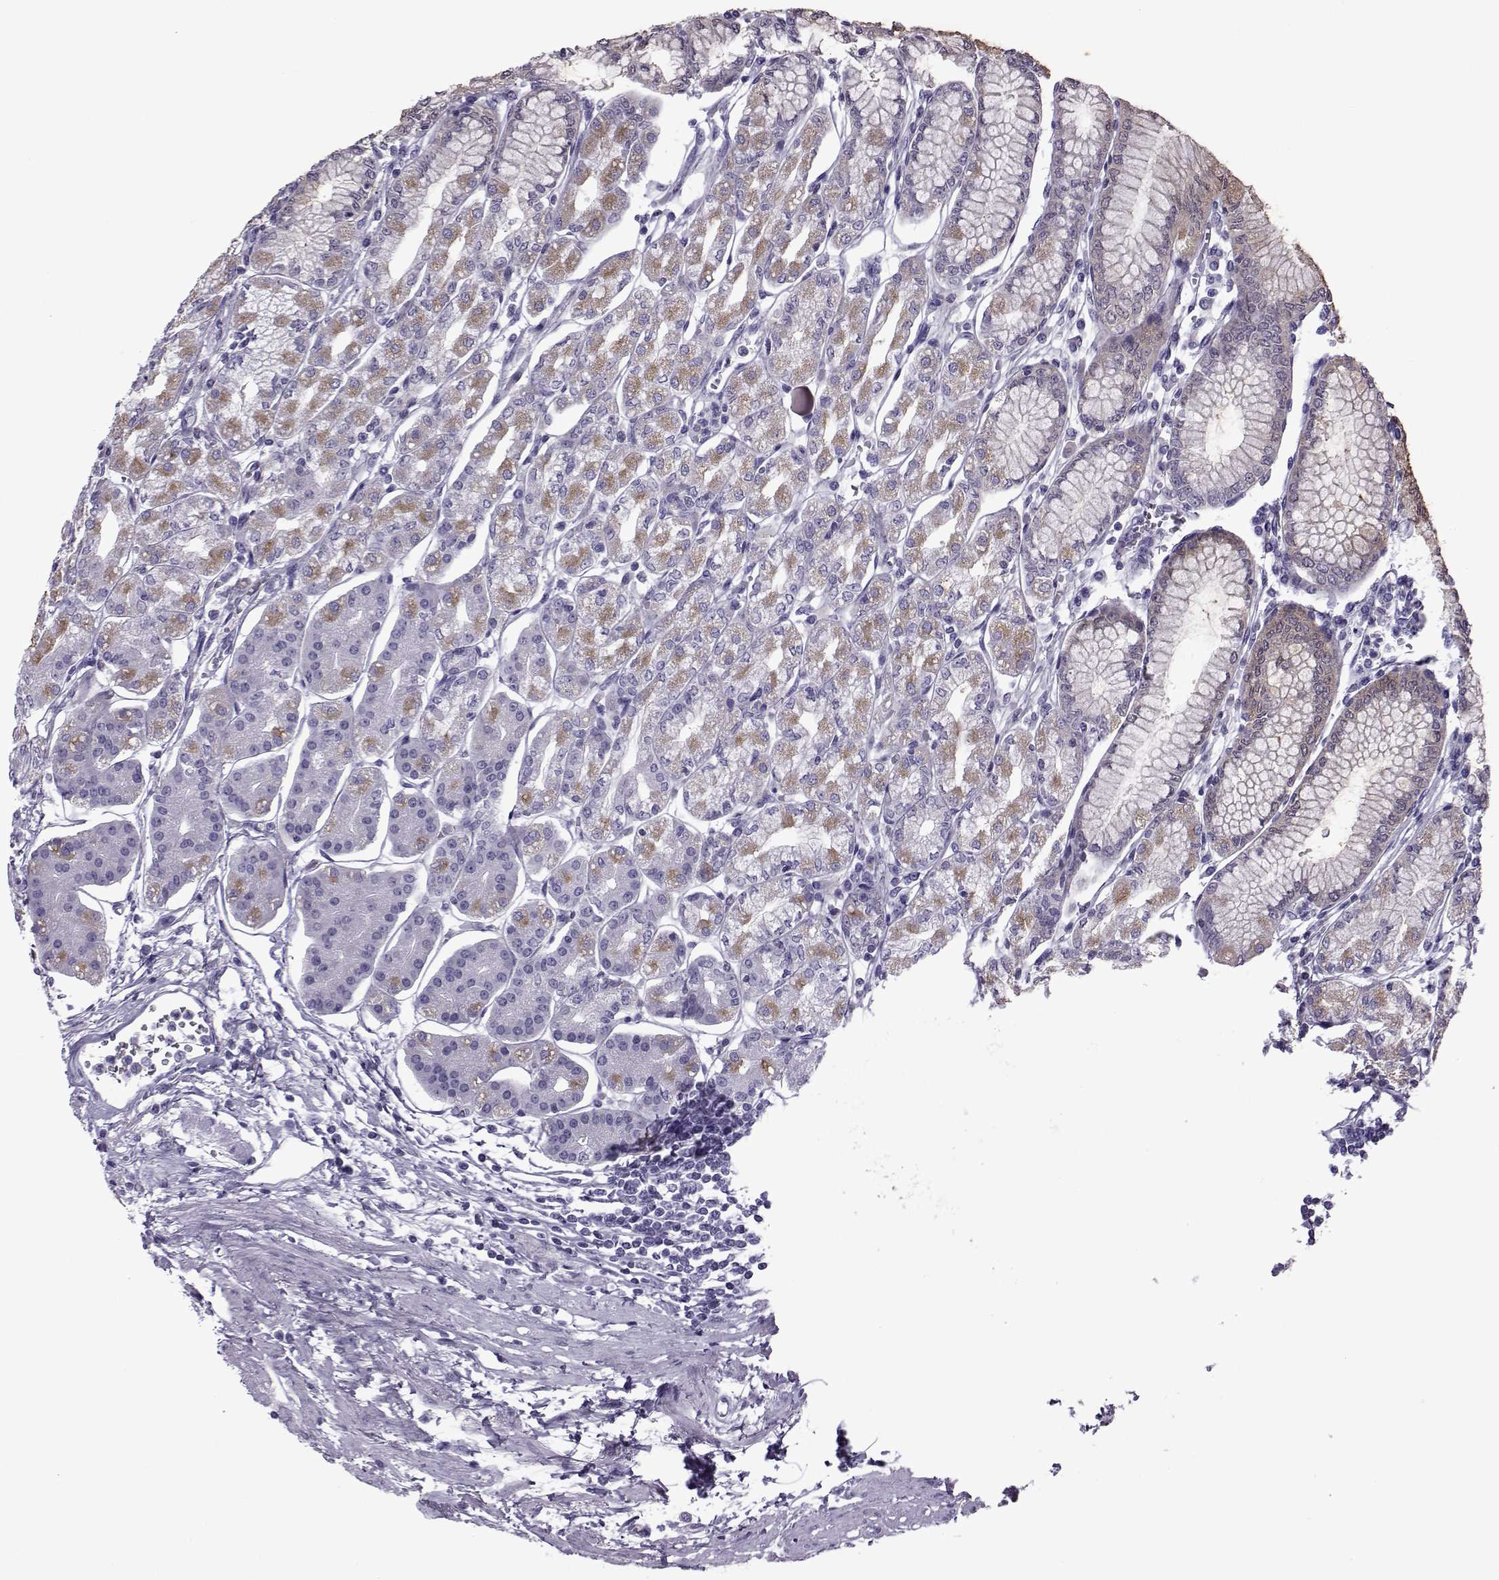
{"staining": {"intensity": "moderate", "quantity": "25%-75%", "location": "cytoplasmic/membranous"}, "tissue": "stomach", "cell_type": "Glandular cells", "image_type": "normal", "snomed": [{"axis": "morphology", "description": "Normal tissue, NOS"}, {"axis": "topography", "description": "Skeletal muscle"}, {"axis": "topography", "description": "Stomach"}], "caption": "High-power microscopy captured an immunohistochemistry (IHC) micrograph of normal stomach, revealing moderate cytoplasmic/membranous positivity in about 25%-75% of glandular cells. Ihc stains the protein of interest in brown and the nuclei are stained blue.", "gene": "OIP5", "patient": {"sex": "female", "age": 57}}